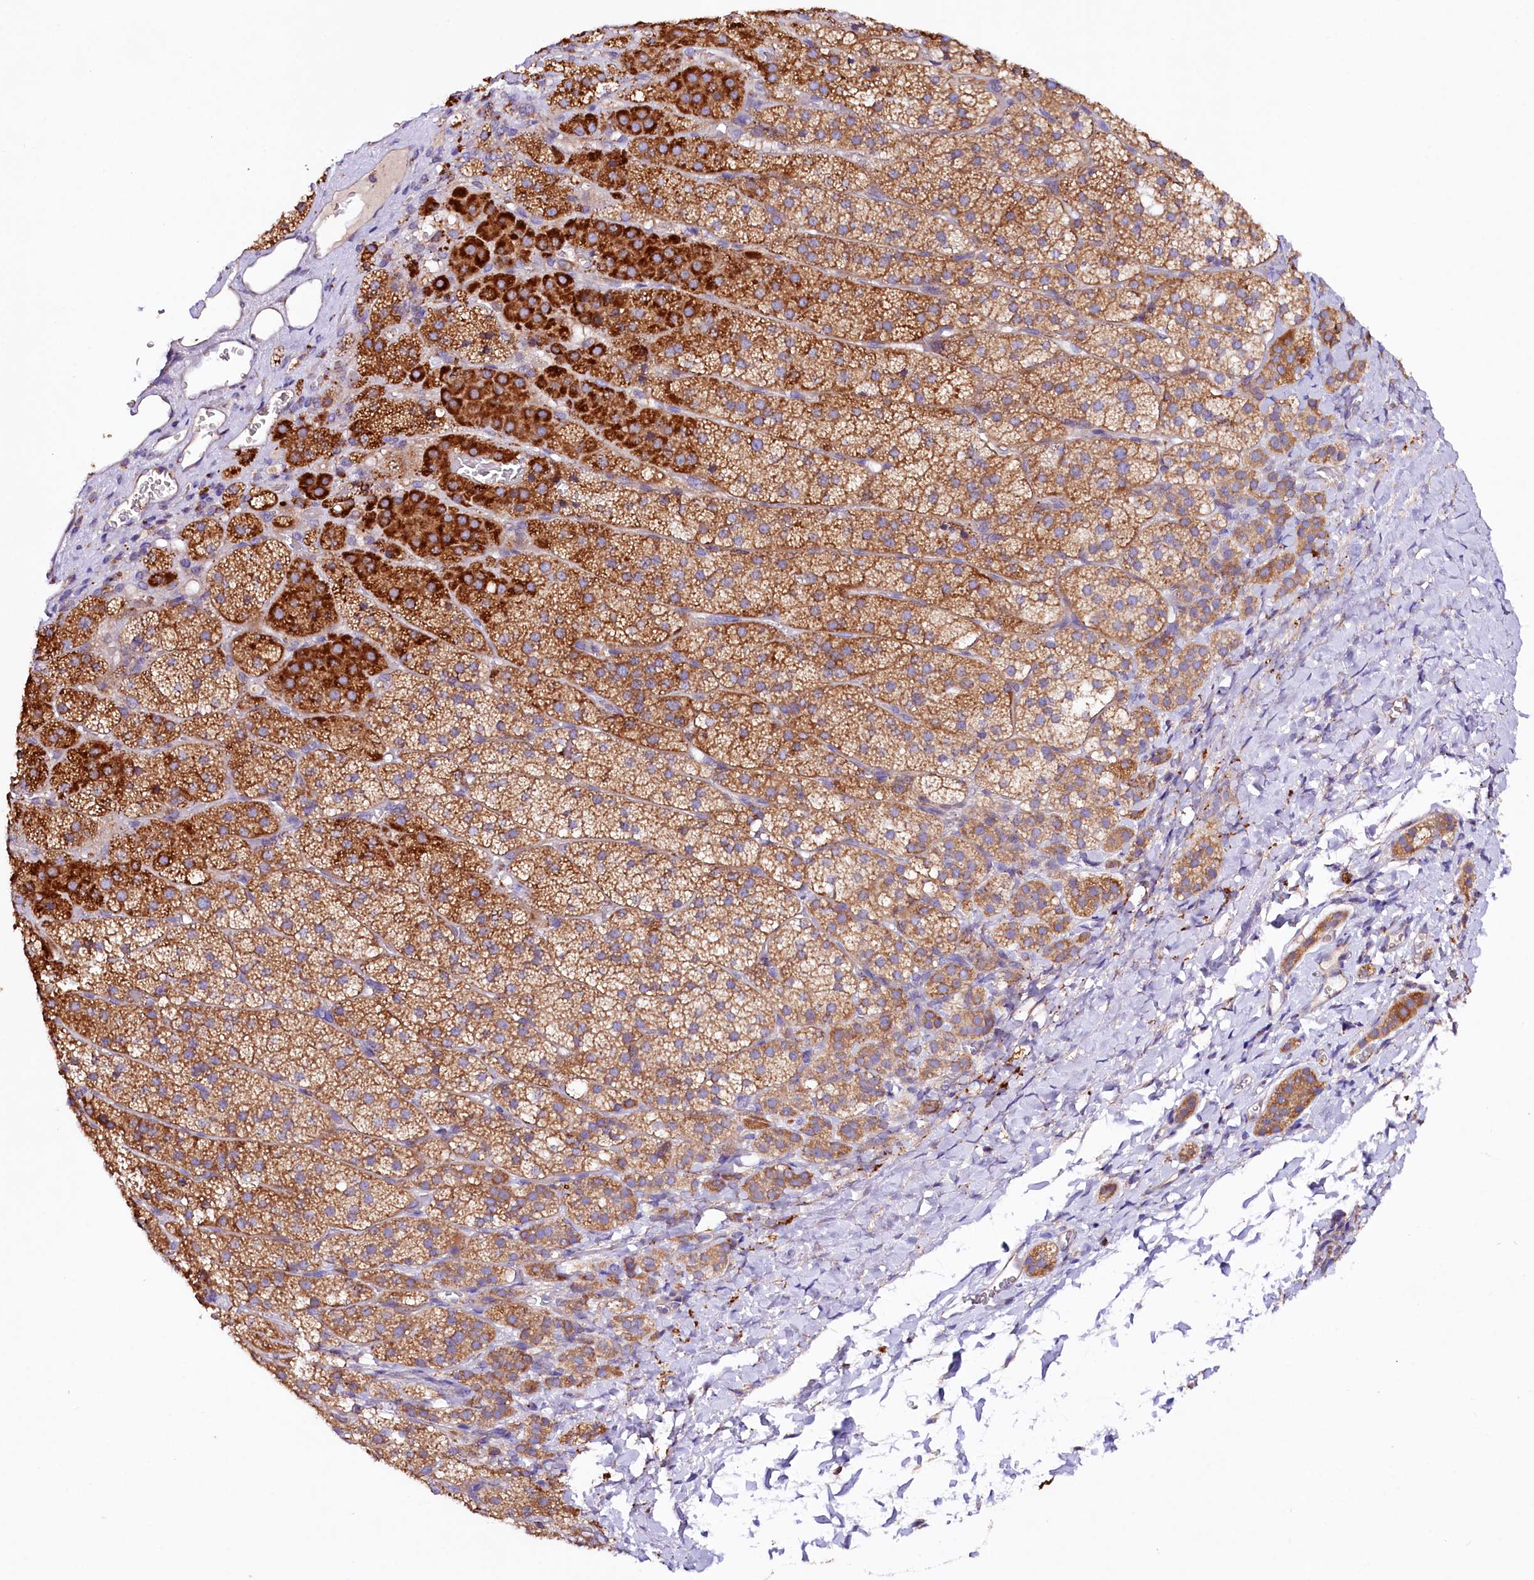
{"staining": {"intensity": "strong", "quantity": "25%-75%", "location": "cytoplasmic/membranous"}, "tissue": "adrenal gland", "cell_type": "Glandular cells", "image_type": "normal", "snomed": [{"axis": "morphology", "description": "Normal tissue, NOS"}, {"axis": "topography", "description": "Adrenal gland"}], "caption": "A brown stain labels strong cytoplasmic/membranous expression of a protein in glandular cells of benign adrenal gland. (Stains: DAB (3,3'-diaminobenzidine) in brown, nuclei in blue, Microscopy: brightfield microscopy at high magnification).", "gene": "SACM1L", "patient": {"sex": "female", "age": 44}}